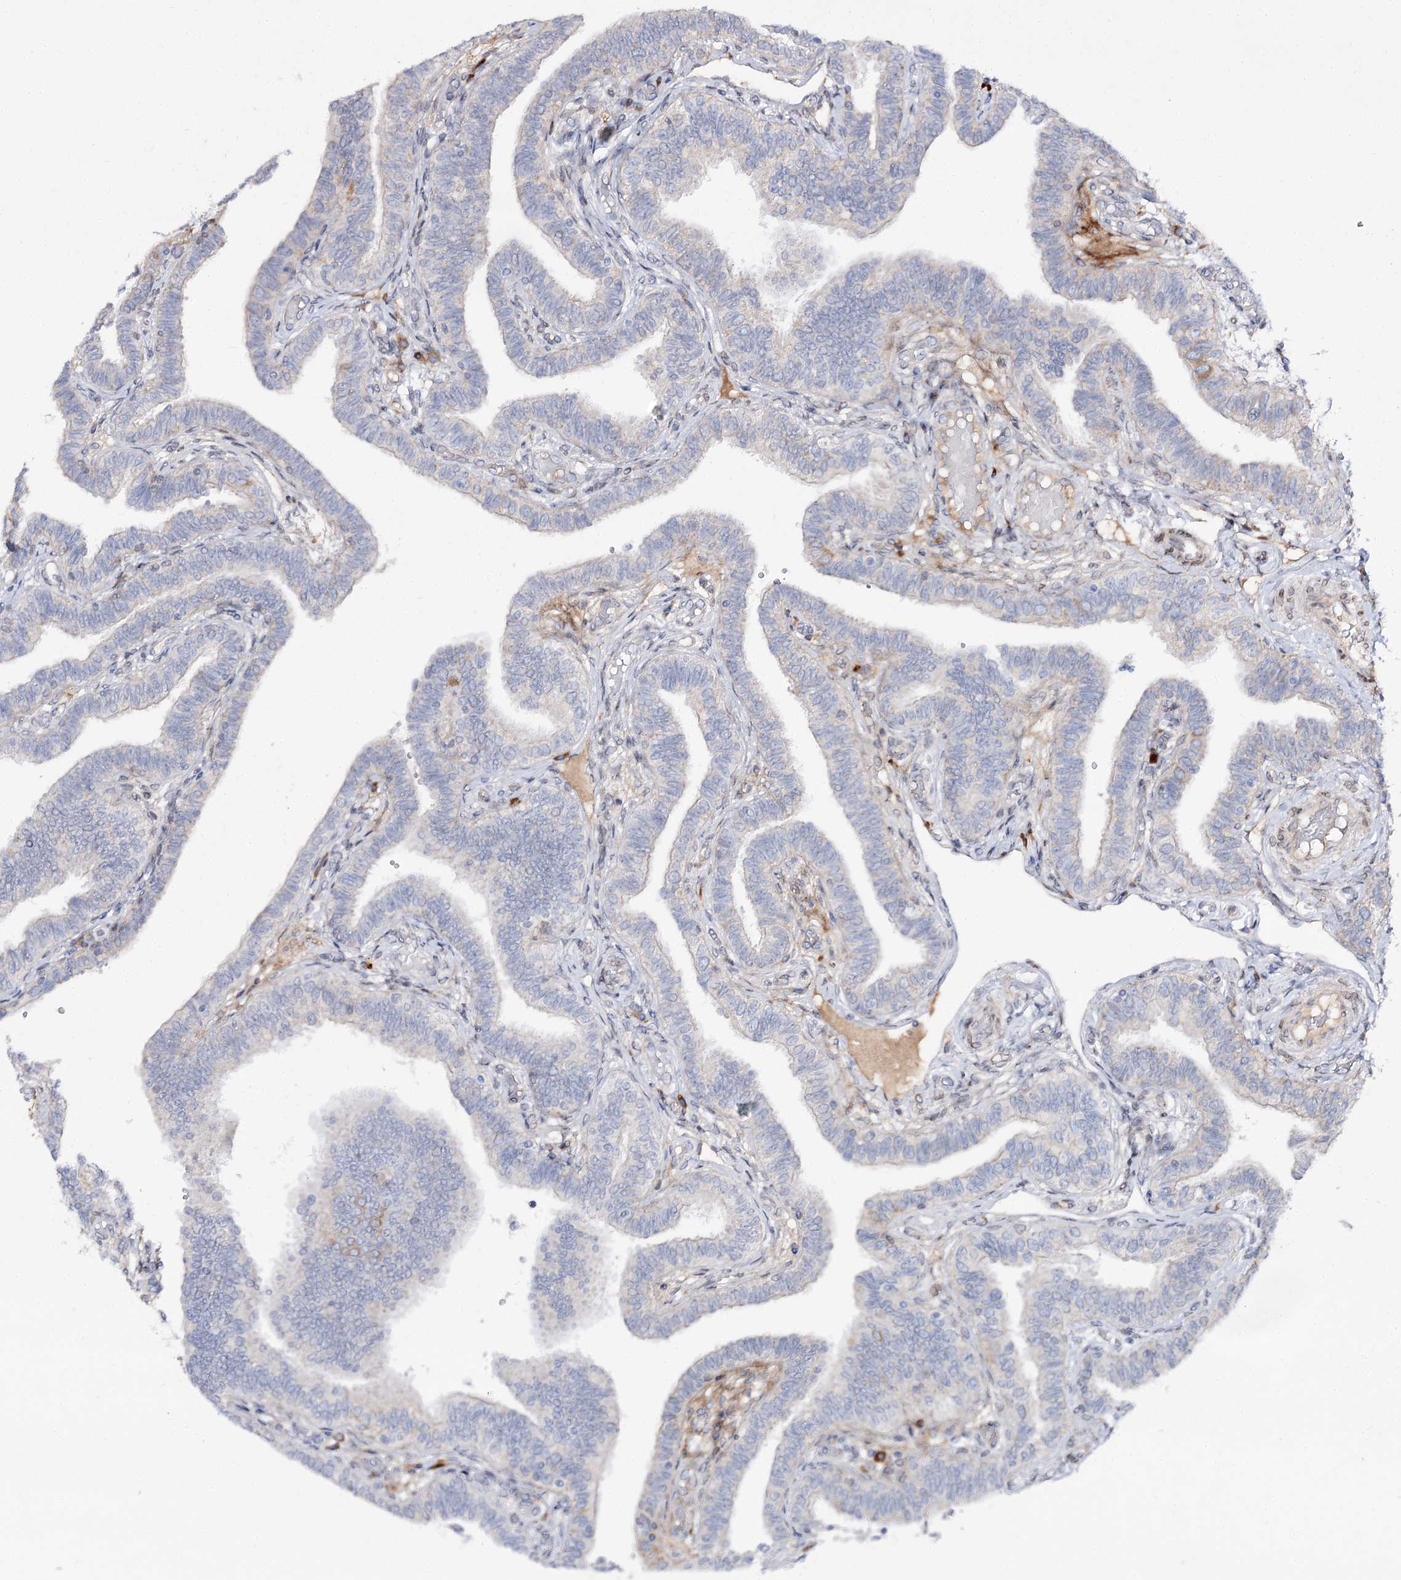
{"staining": {"intensity": "weak", "quantity": "25%-75%", "location": "cytoplasmic/membranous"}, "tissue": "fallopian tube", "cell_type": "Glandular cells", "image_type": "normal", "snomed": [{"axis": "morphology", "description": "Normal tissue, NOS"}, {"axis": "topography", "description": "Fallopian tube"}], "caption": "Human fallopian tube stained with a brown dye reveals weak cytoplasmic/membranous positive expression in about 25%-75% of glandular cells.", "gene": "C11orf80", "patient": {"sex": "female", "age": 39}}